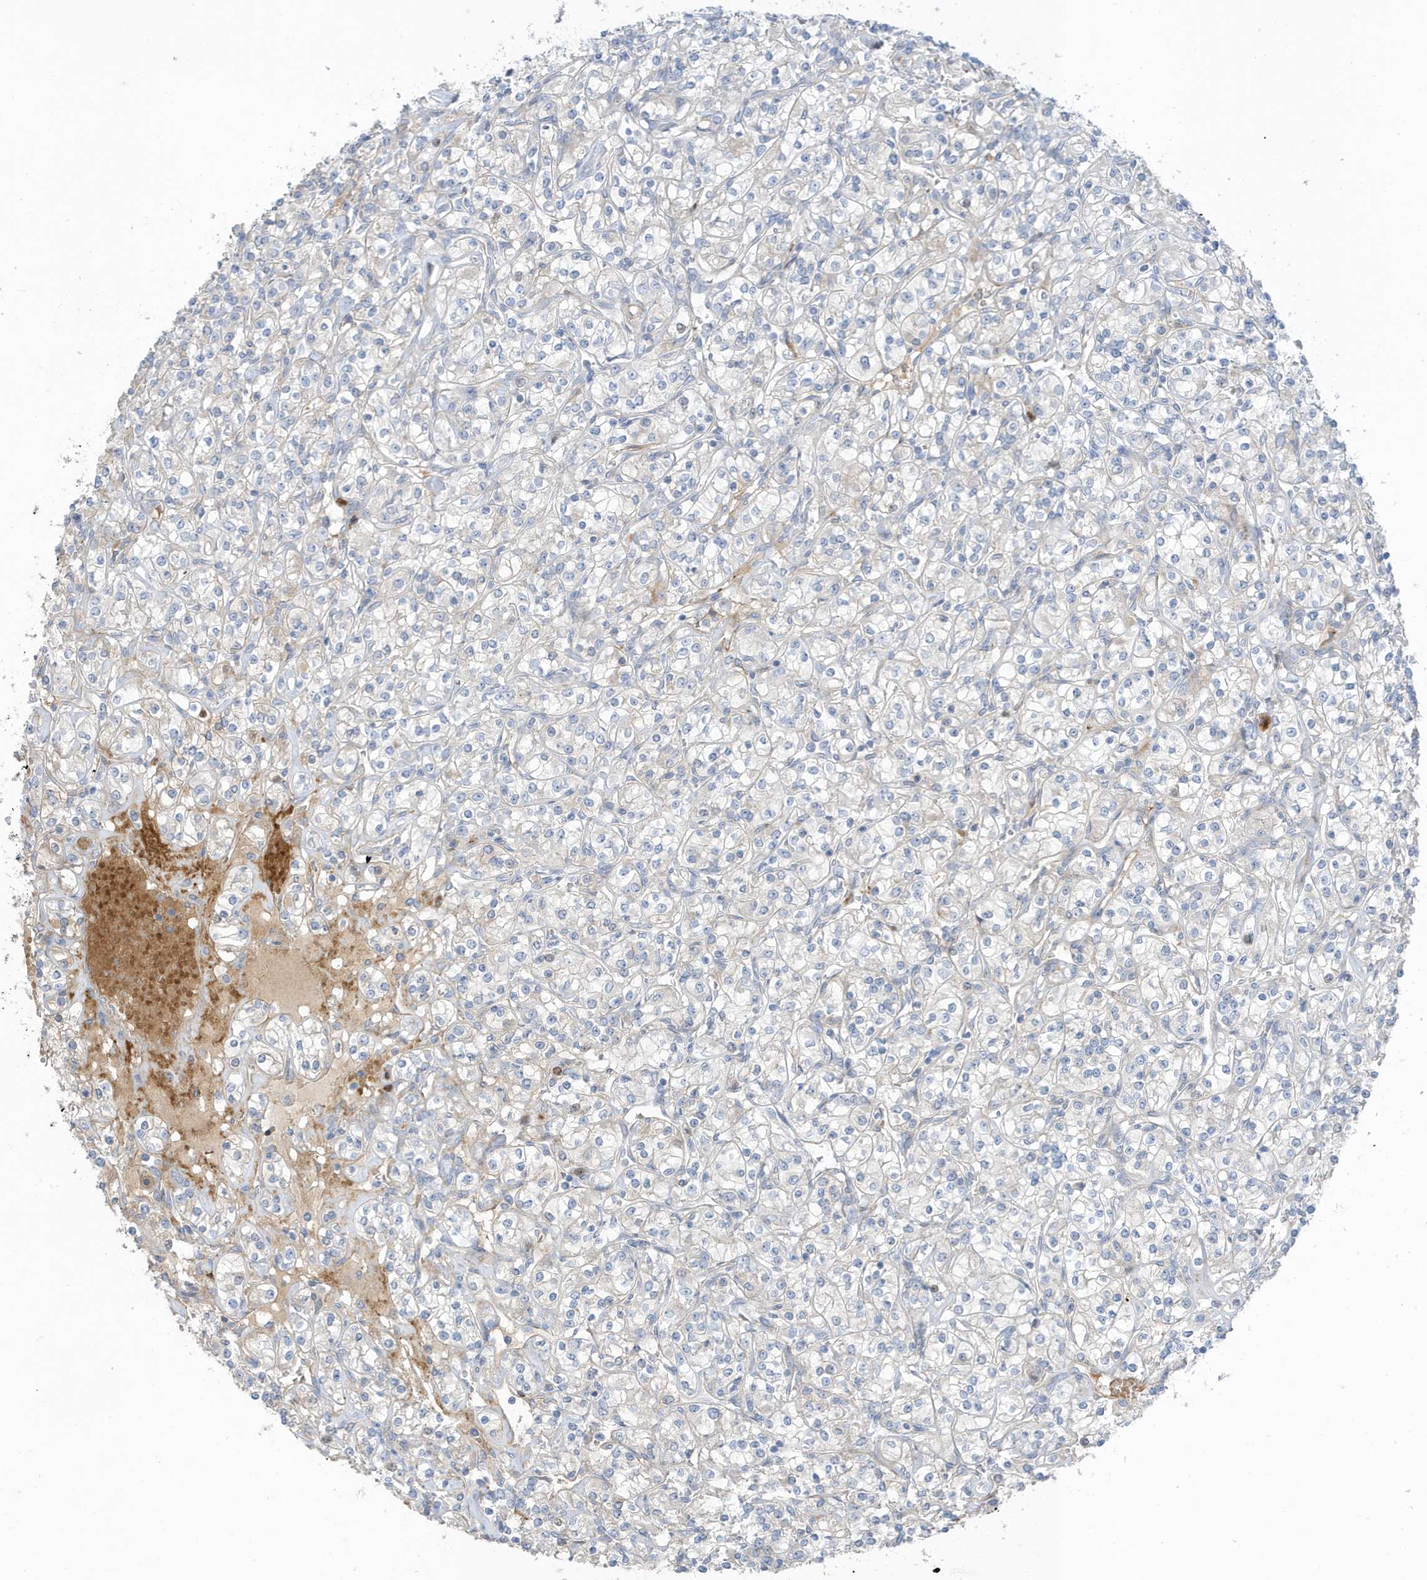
{"staining": {"intensity": "negative", "quantity": "none", "location": "none"}, "tissue": "renal cancer", "cell_type": "Tumor cells", "image_type": "cancer", "snomed": [{"axis": "morphology", "description": "Adenocarcinoma, NOS"}, {"axis": "topography", "description": "Kidney"}], "caption": "This is a histopathology image of immunohistochemistry staining of adenocarcinoma (renal), which shows no positivity in tumor cells.", "gene": "ATP13A5", "patient": {"sex": "male", "age": 77}}